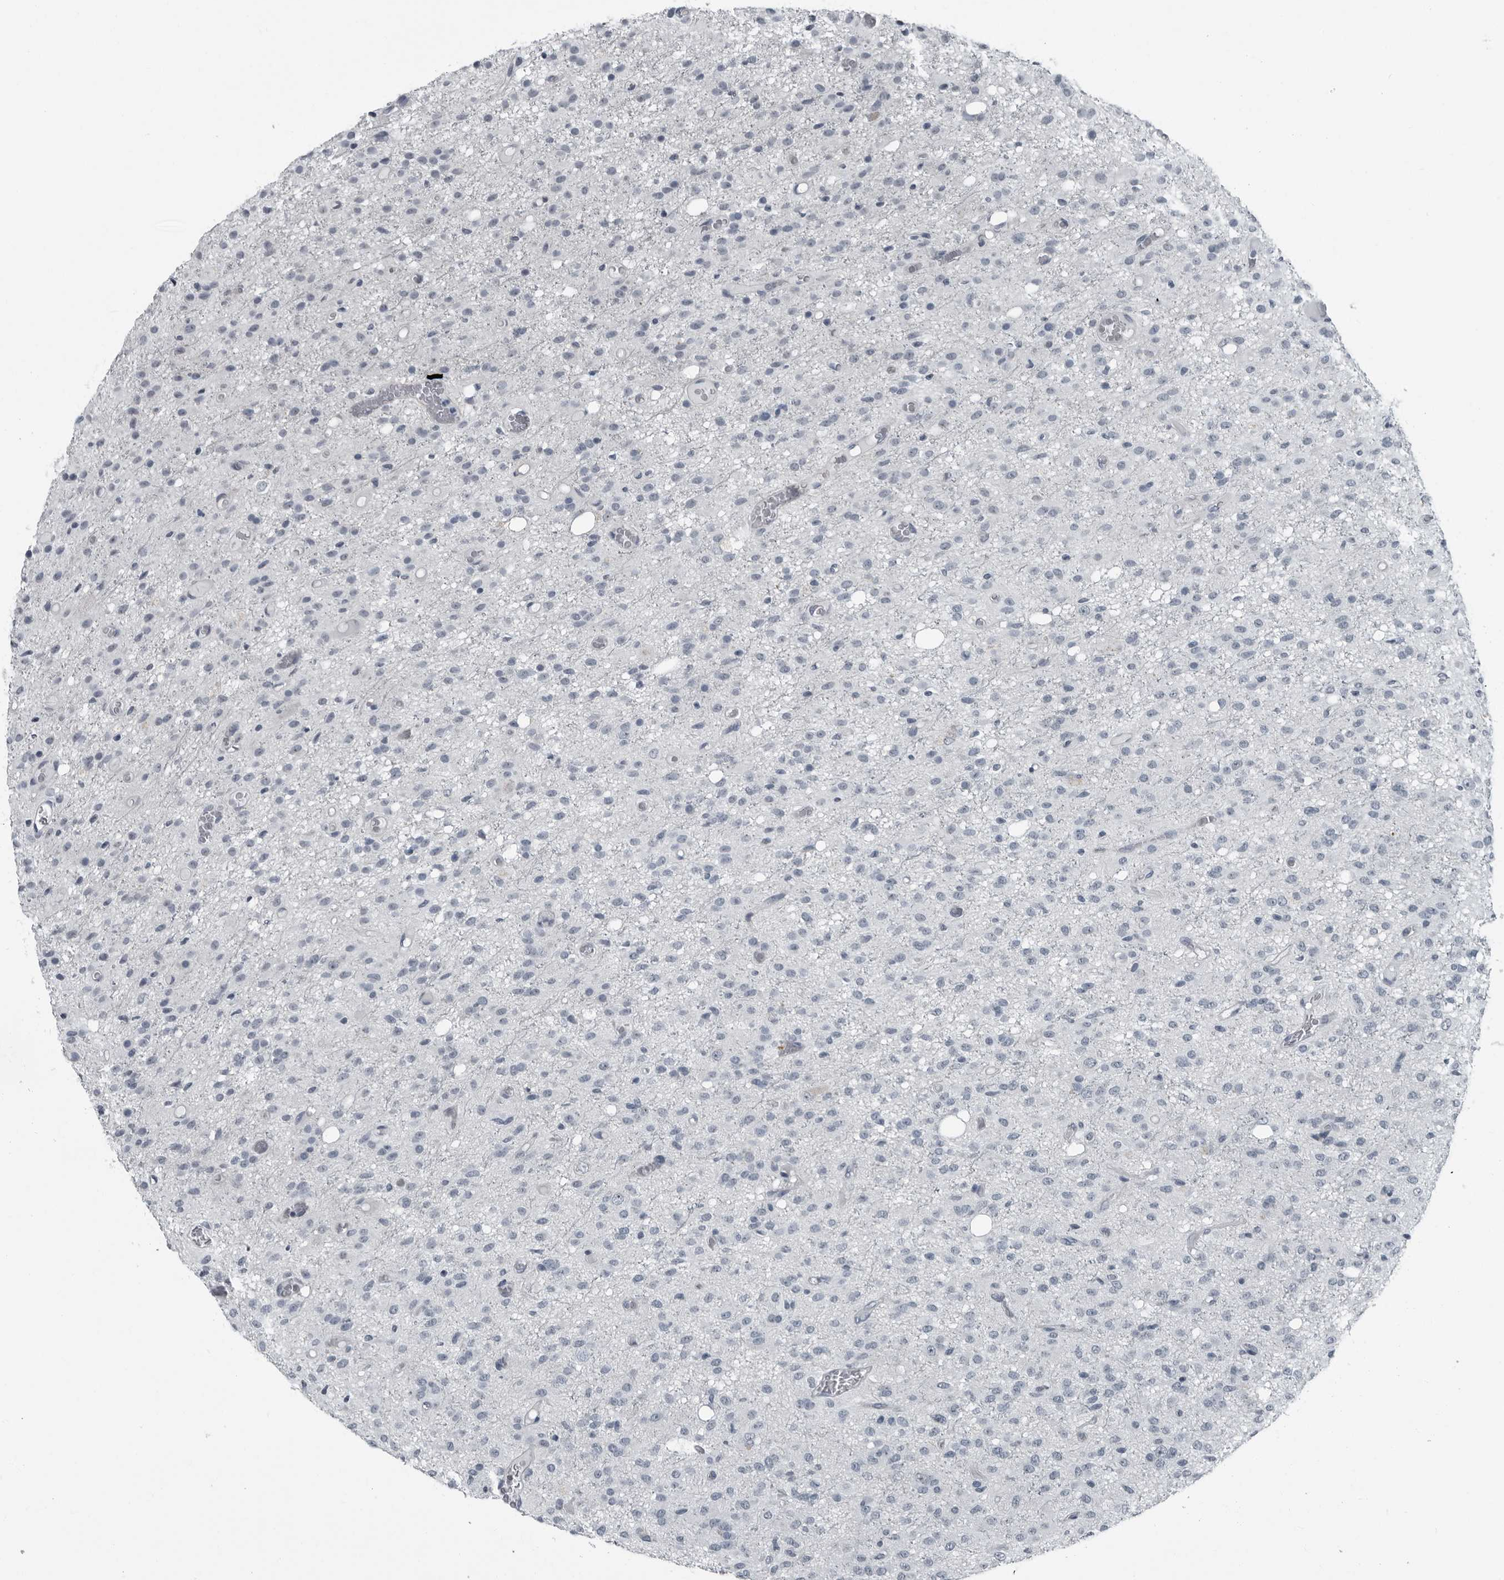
{"staining": {"intensity": "negative", "quantity": "none", "location": "none"}, "tissue": "glioma", "cell_type": "Tumor cells", "image_type": "cancer", "snomed": [{"axis": "morphology", "description": "Glioma, malignant, High grade"}, {"axis": "topography", "description": "Brain"}], "caption": "High power microscopy image of an IHC histopathology image of malignant high-grade glioma, revealing no significant staining in tumor cells. The staining was performed using DAB (3,3'-diaminobenzidine) to visualize the protein expression in brown, while the nuclei were stained in blue with hematoxylin (Magnification: 20x).", "gene": "PDCD11", "patient": {"sex": "female", "age": 59}}